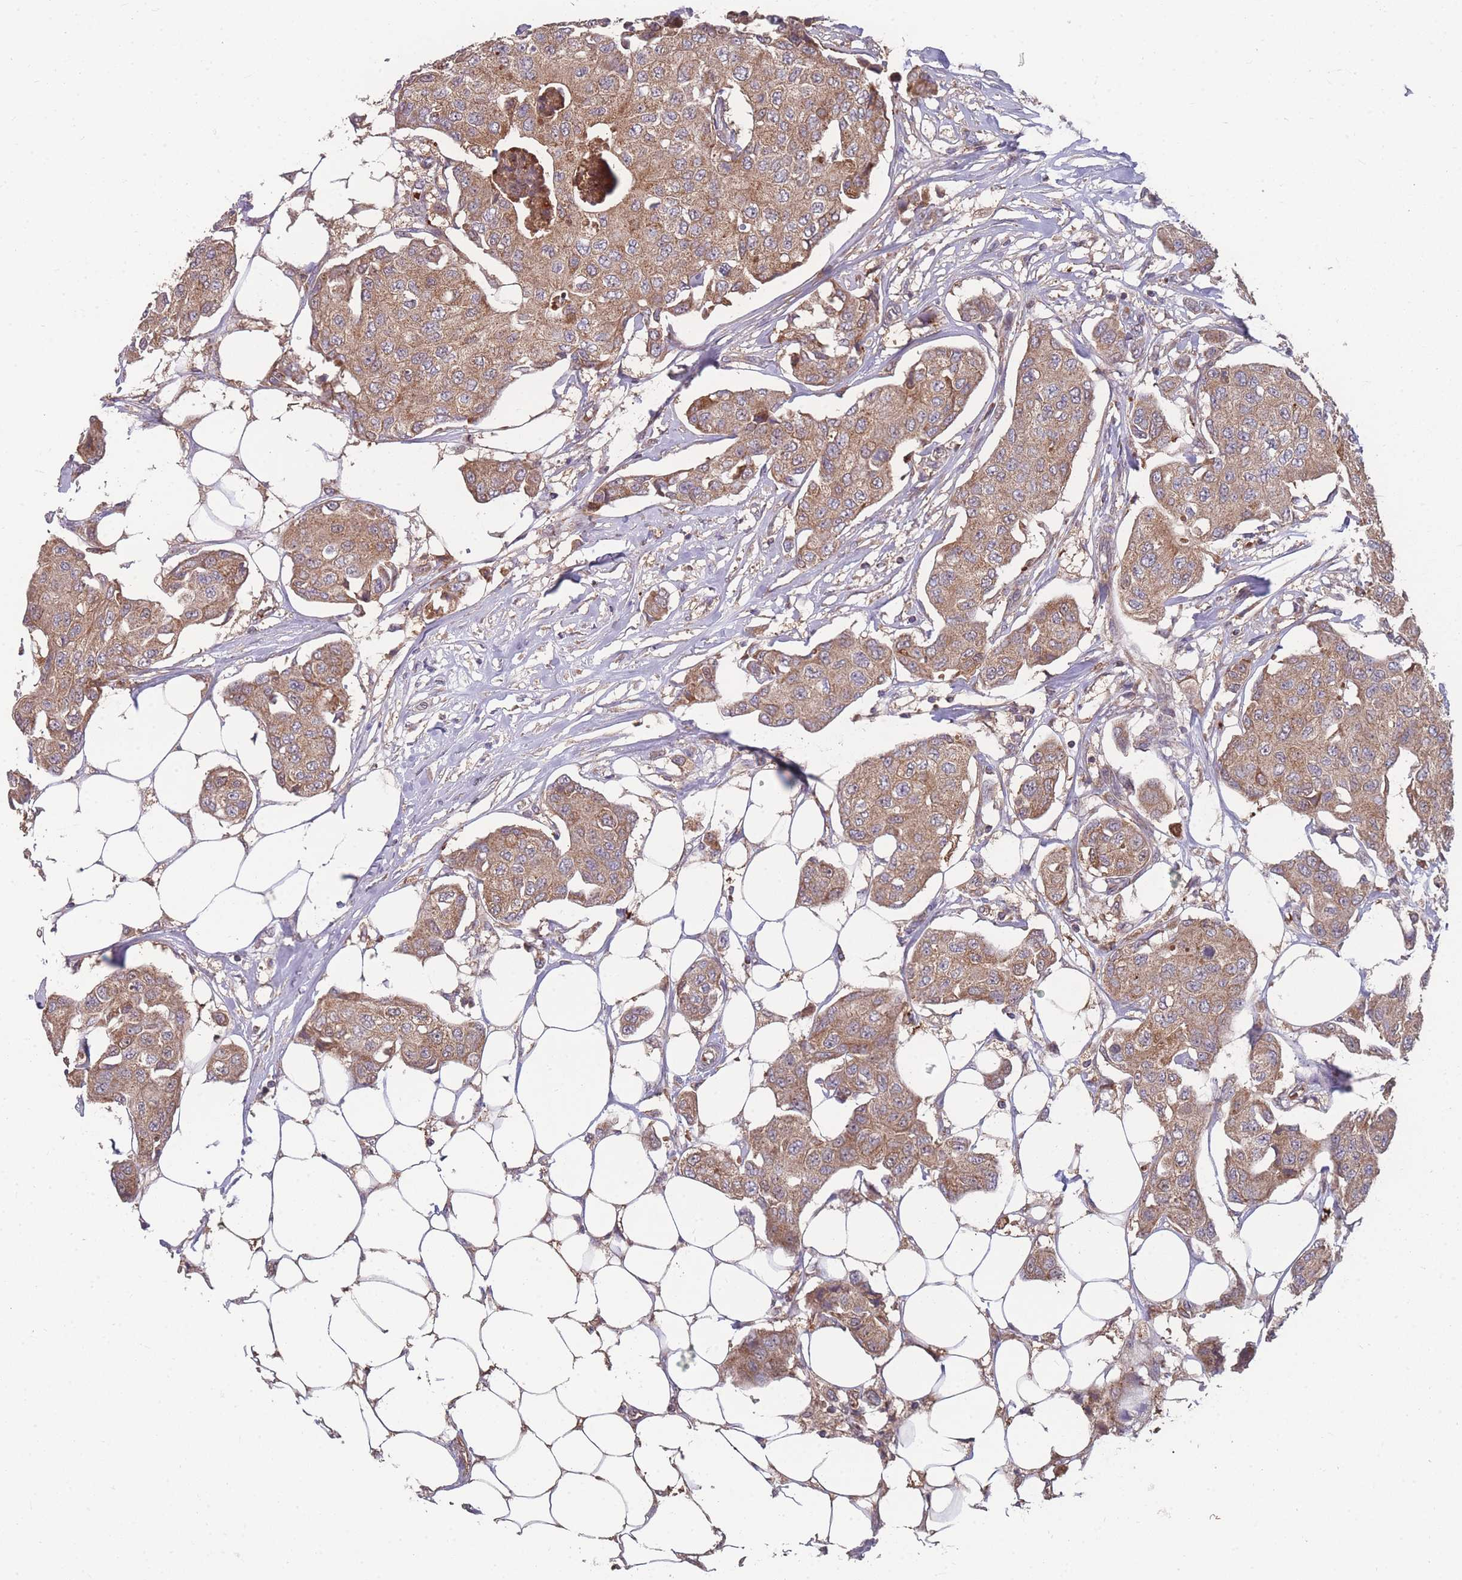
{"staining": {"intensity": "moderate", "quantity": ">75%", "location": "cytoplasmic/membranous"}, "tissue": "breast cancer", "cell_type": "Tumor cells", "image_type": "cancer", "snomed": [{"axis": "morphology", "description": "Duct carcinoma"}, {"axis": "topography", "description": "Breast"}, {"axis": "topography", "description": "Lymph node"}], "caption": "Human breast cancer (intraductal carcinoma) stained with a brown dye reveals moderate cytoplasmic/membranous positive positivity in approximately >75% of tumor cells.", "gene": "SLC35B4", "patient": {"sex": "female", "age": 80}}